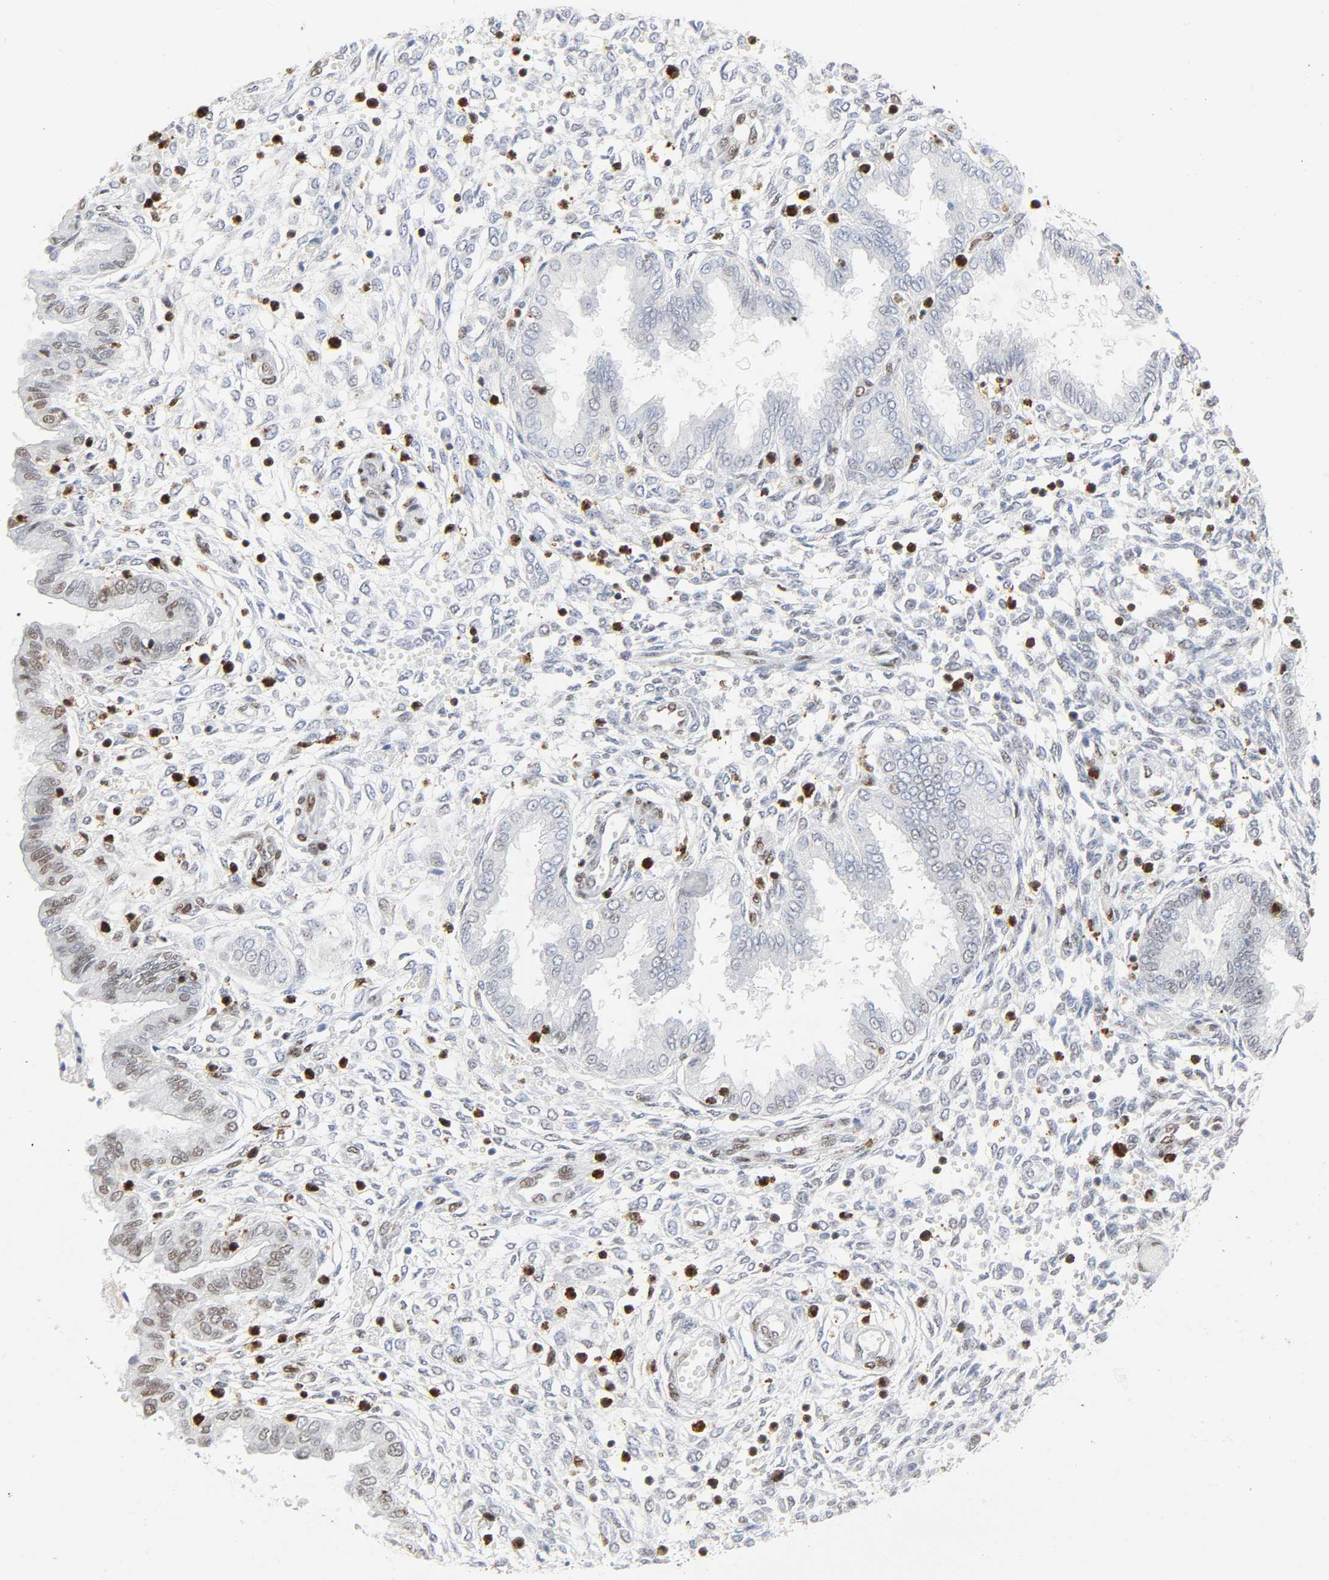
{"staining": {"intensity": "moderate", "quantity": ">75%", "location": "nuclear"}, "tissue": "endometrium", "cell_type": "Cells in endometrial stroma", "image_type": "normal", "snomed": [{"axis": "morphology", "description": "Normal tissue, NOS"}, {"axis": "topography", "description": "Endometrium"}], "caption": "This photomicrograph shows immunohistochemistry staining of normal human endometrium, with medium moderate nuclear expression in about >75% of cells in endometrial stroma.", "gene": "WAS", "patient": {"sex": "female", "age": 33}}